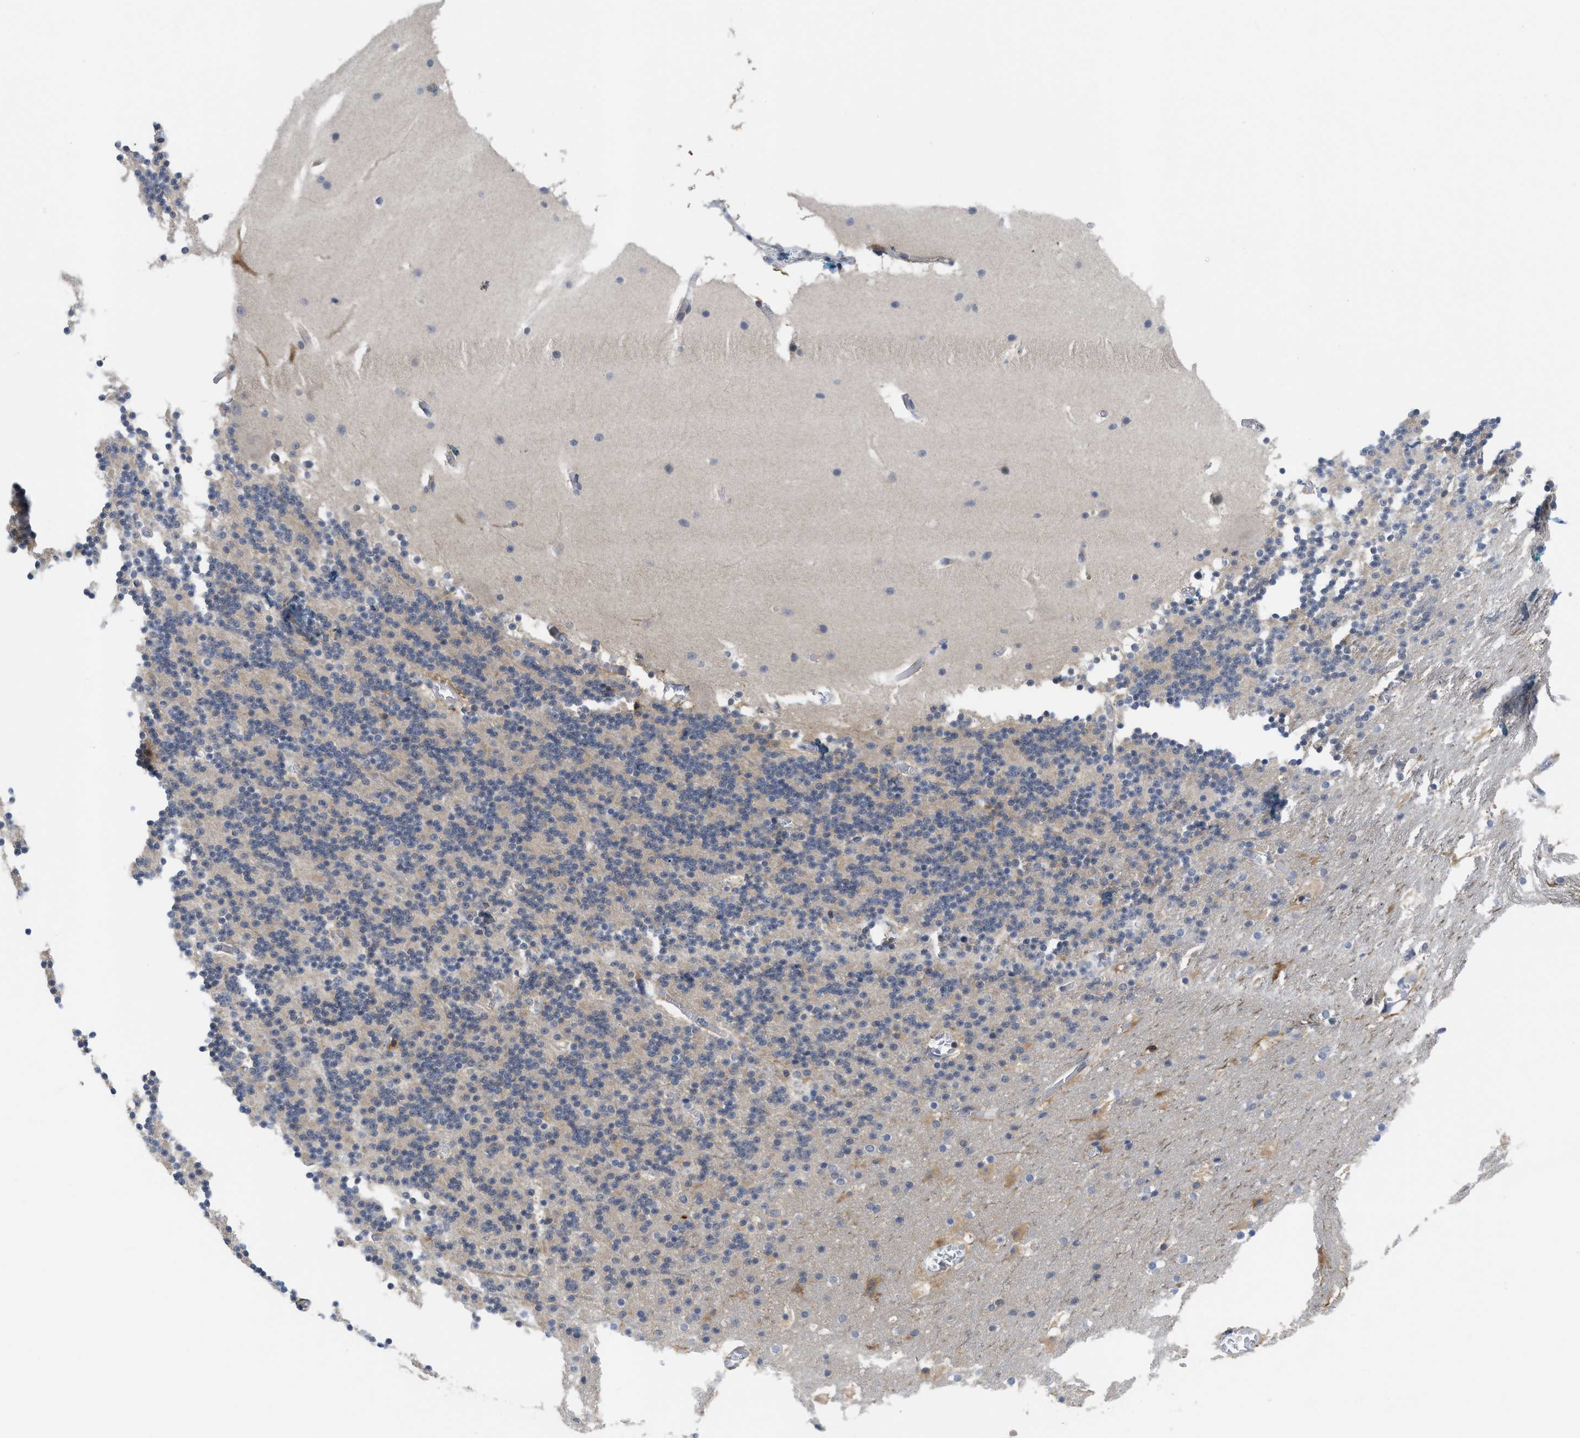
{"staining": {"intensity": "negative", "quantity": "none", "location": "none"}, "tissue": "cerebellum", "cell_type": "Cells in granular layer", "image_type": "normal", "snomed": [{"axis": "morphology", "description": "Normal tissue, NOS"}, {"axis": "topography", "description": "Cerebellum"}], "caption": "Cells in granular layer show no significant staining in normal cerebellum. (DAB immunohistochemistry (IHC), high magnification).", "gene": "LDAF1", "patient": {"sex": "male", "age": 45}}